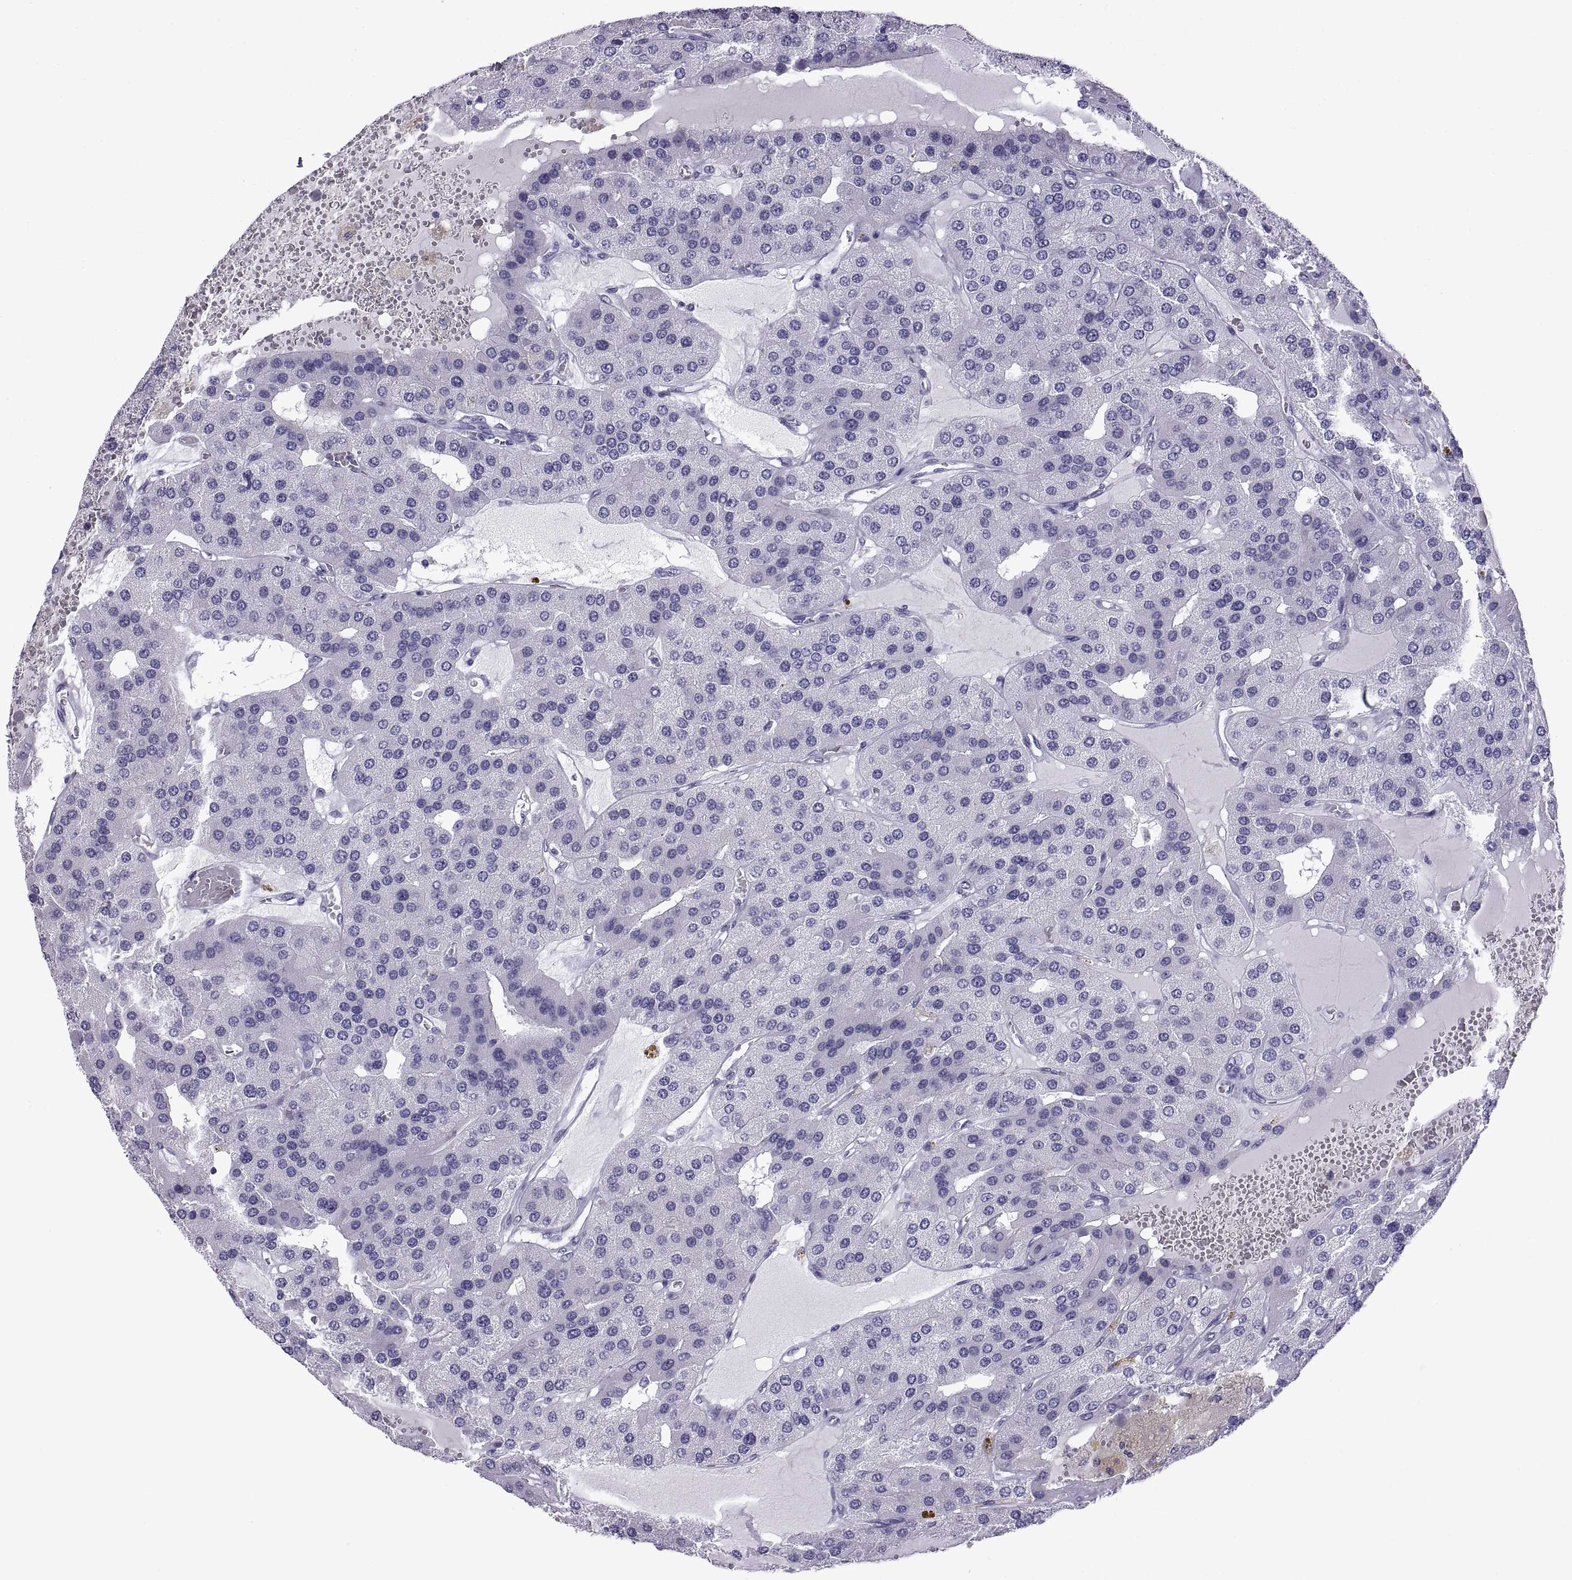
{"staining": {"intensity": "negative", "quantity": "none", "location": "none"}, "tissue": "parathyroid gland", "cell_type": "Glandular cells", "image_type": "normal", "snomed": [{"axis": "morphology", "description": "Normal tissue, NOS"}, {"axis": "morphology", "description": "Adenoma, NOS"}, {"axis": "topography", "description": "Parathyroid gland"}], "caption": "An immunohistochemistry (IHC) micrograph of unremarkable parathyroid gland is shown. There is no staining in glandular cells of parathyroid gland. The staining was performed using DAB to visualize the protein expression in brown, while the nuclei were stained in blue with hematoxylin (Magnification: 20x).", "gene": "C3orf22", "patient": {"sex": "female", "age": 86}}